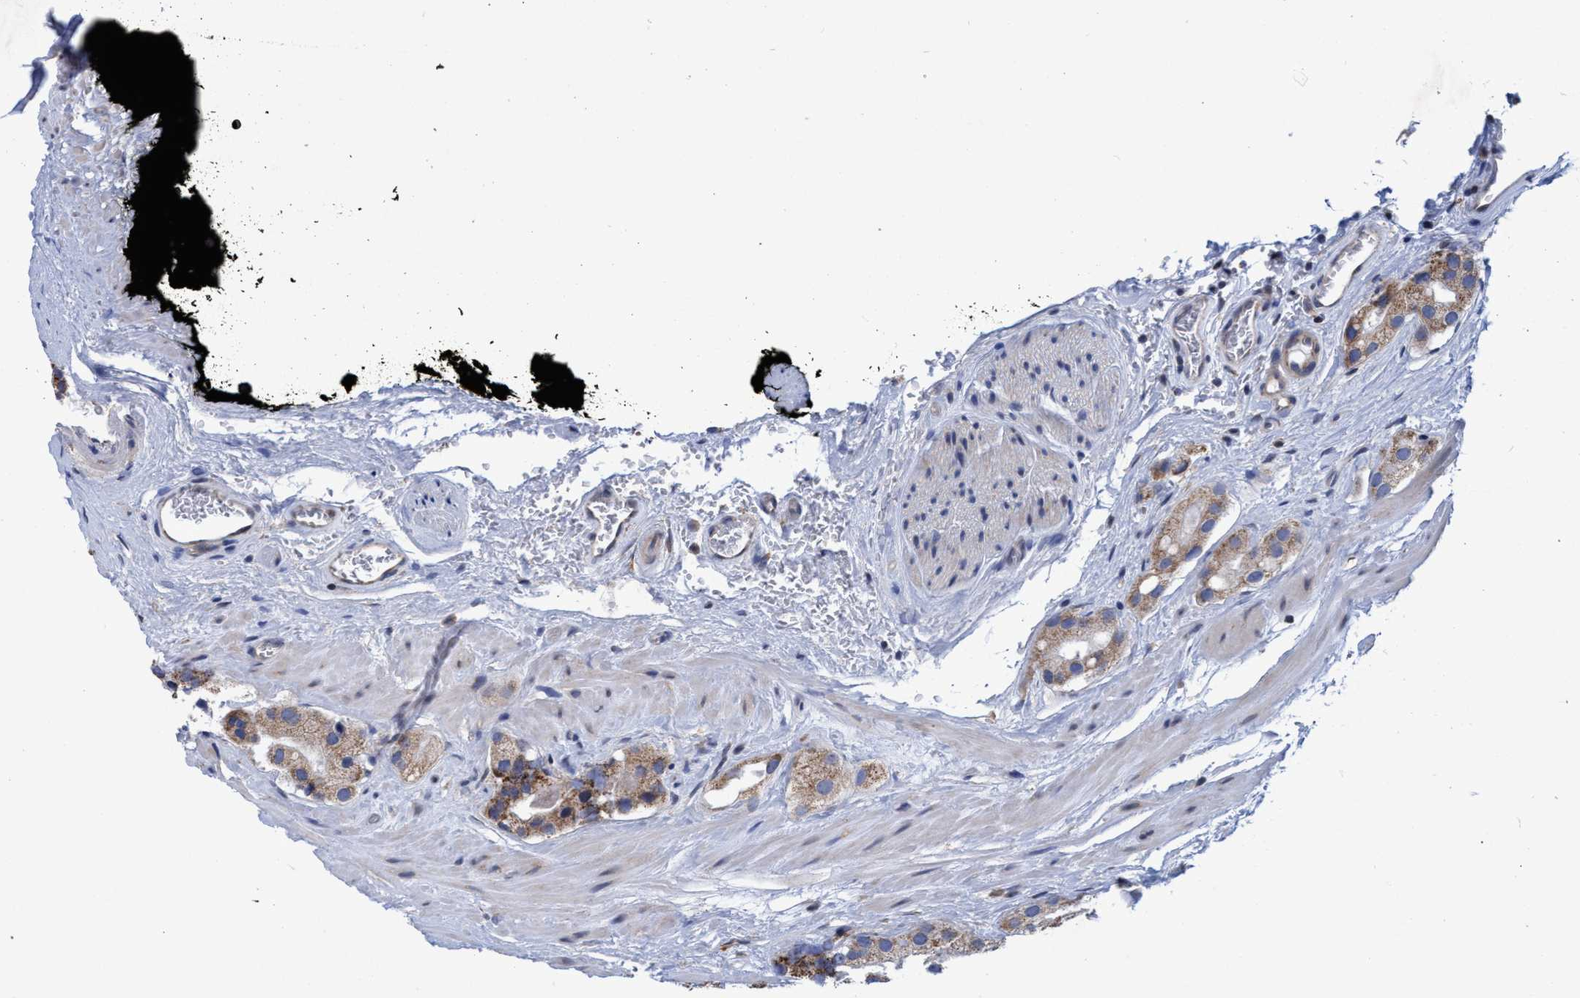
{"staining": {"intensity": "moderate", "quantity": ">75%", "location": "cytoplasmic/membranous"}, "tissue": "prostate cancer", "cell_type": "Tumor cells", "image_type": "cancer", "snomed": [{"axis": "morphology", "description": "Adenocarcinoma, High grade"}, {"axis": "topography", "description": "Prostate"}], "caption": "IHC histopathology image of neoplastic tissue: human prostate cancer (adenocarcinoma (high-grade)) stained using immunohistochemistry displays medium levels of moderate protein expression localized specifically in the cytoplasmic/membranous of tumor cells, appearing as a cytoplasmic/membranous brown color.", "gene": "NAT16", "patient": {"sex": "male", "age": 63}}